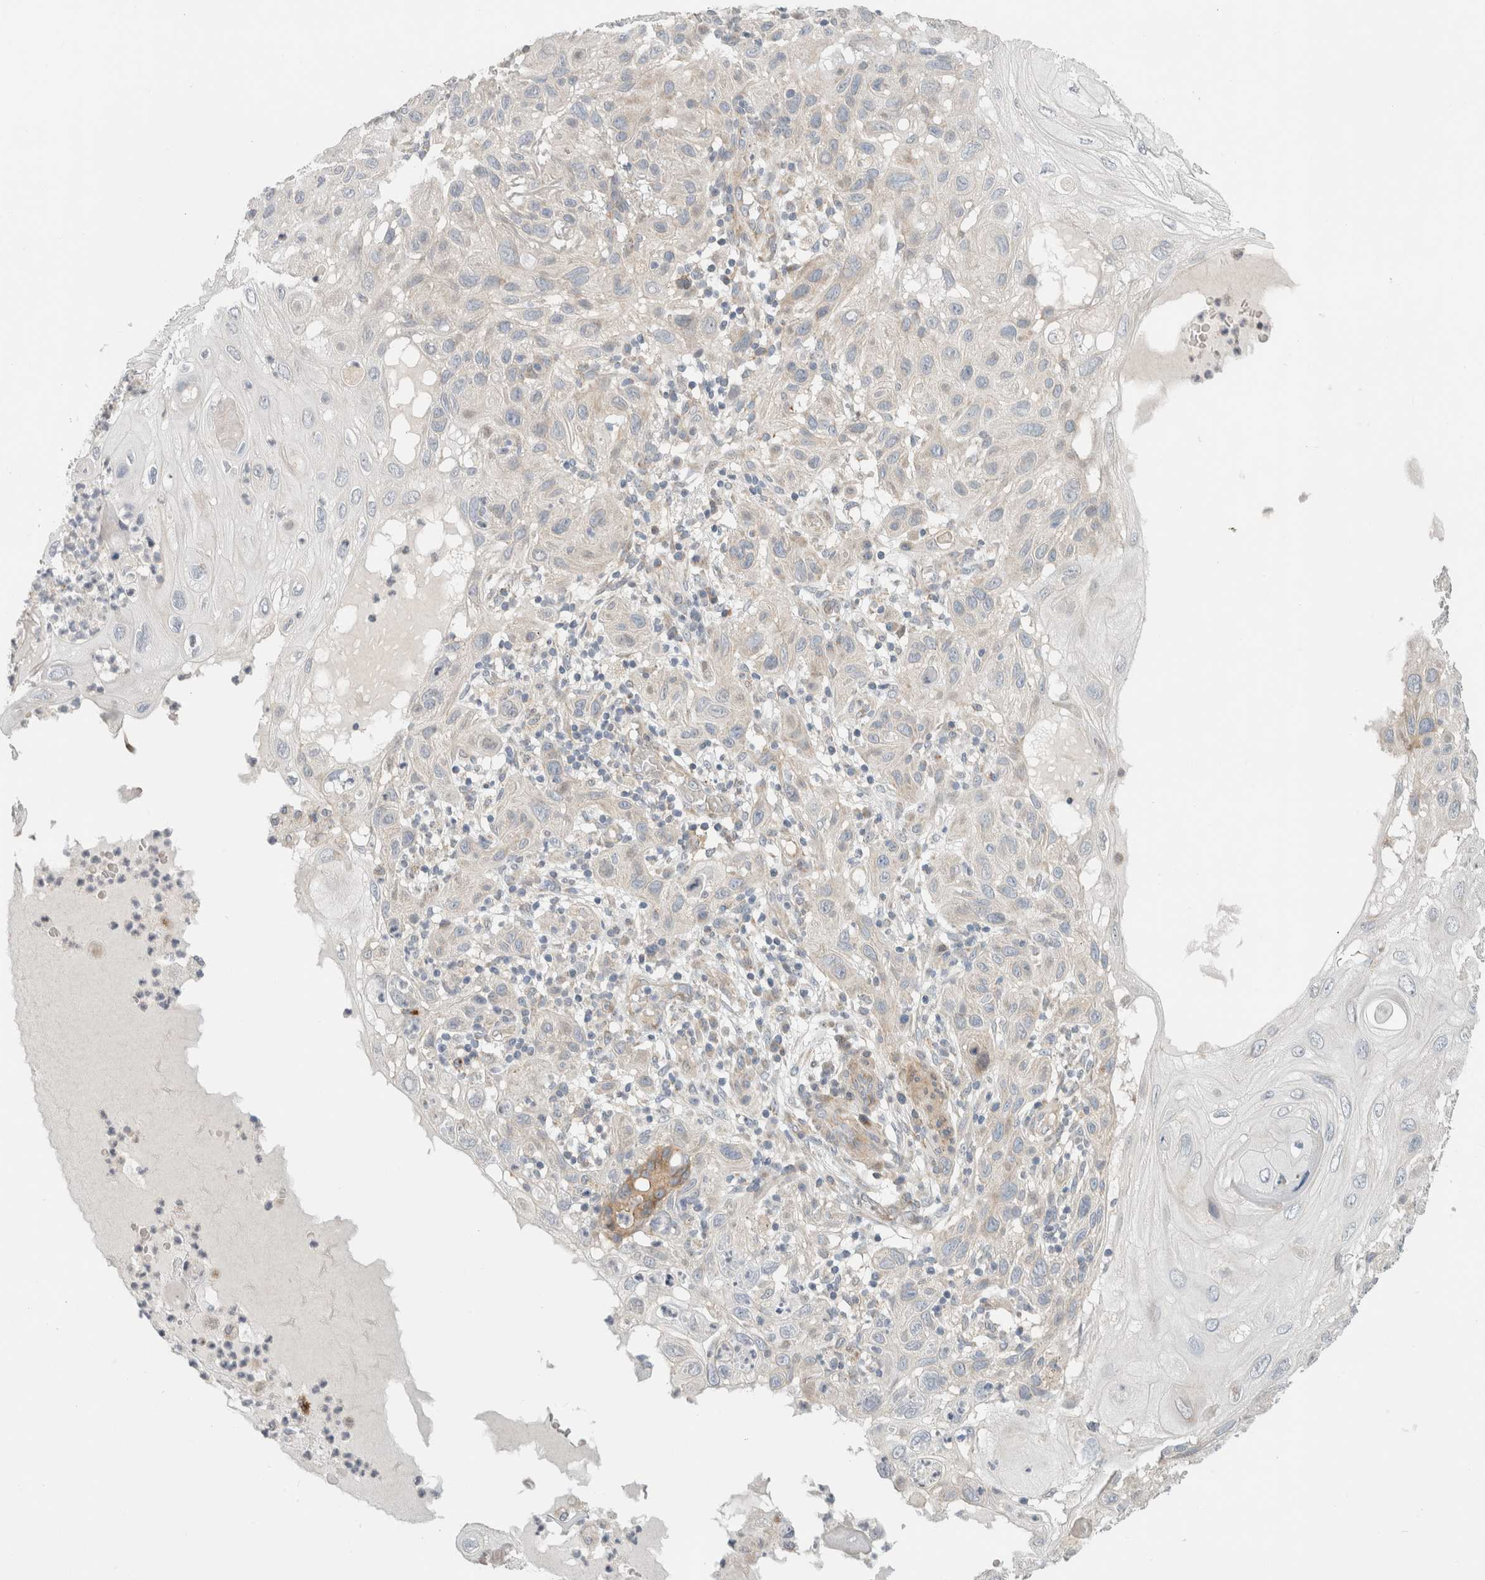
{"staining": {"intensity": "negative", "quantity": "none", "location": "none"}, "tissue": "skin cancer", "cell_type": "Tumor cells", "image_type": "cancer", "snomed": [{"axis": "morphology", "description": "Normal tissue, NOS"}, {"axis": "morphology", "description": "Squamous cell carcinoma, NOS"}, {"axis": "topography", "description": "Skin"}], "caption": "Immunohistochemistry of skin cancer (squamous cell carcinoma) displays no staining in tumor cells. The staining was performed using DAB to visualize the protein expression in brown, while the nuclei were stained in blue with hematoxylin (Magnification: 20x).", "gene": "KPNA5", "patient": {"sex": "female", "age": 96}}